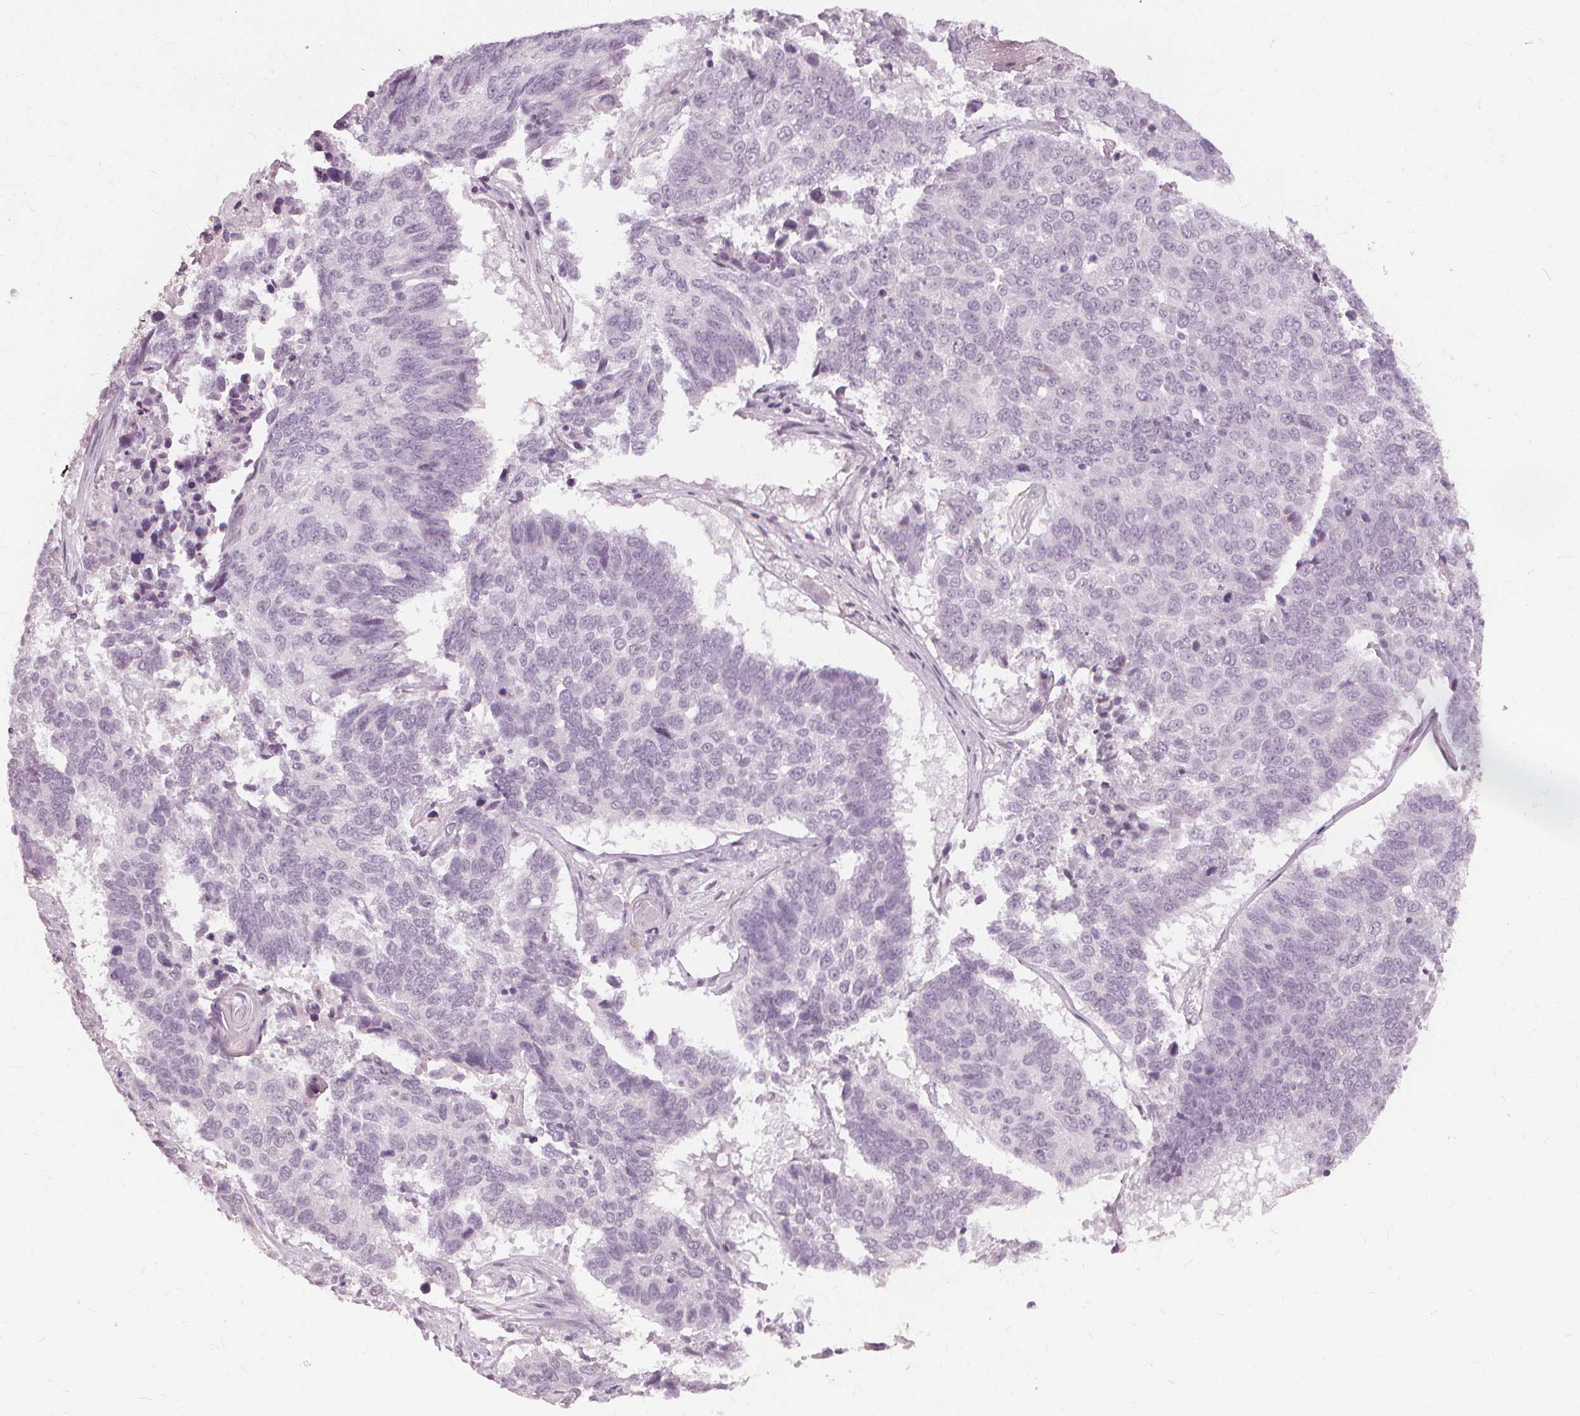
{"staining": {"intensity": "negative", "quantity": "none", "location": "none"}, "tissue": "lung cancer", "cell_type": "Tumor cells", "image_type": "cancer", "snomed": [{"axis": "morphology", "description": "Squamous cell carcinoma, NOS"}, {"axis": "topography", "description": "Lung"}], "caption": "Immunohistochemical staining of human squamous cell carcinoma (lung) demonstrates no significant staining in tumor cells. (DAB (3,3'-diaminobenzidine) IHC visualized using brightfield microscopy, high magnification).", "gene": "SFTPD", "patient": {"sex": "male", "age": 73}}